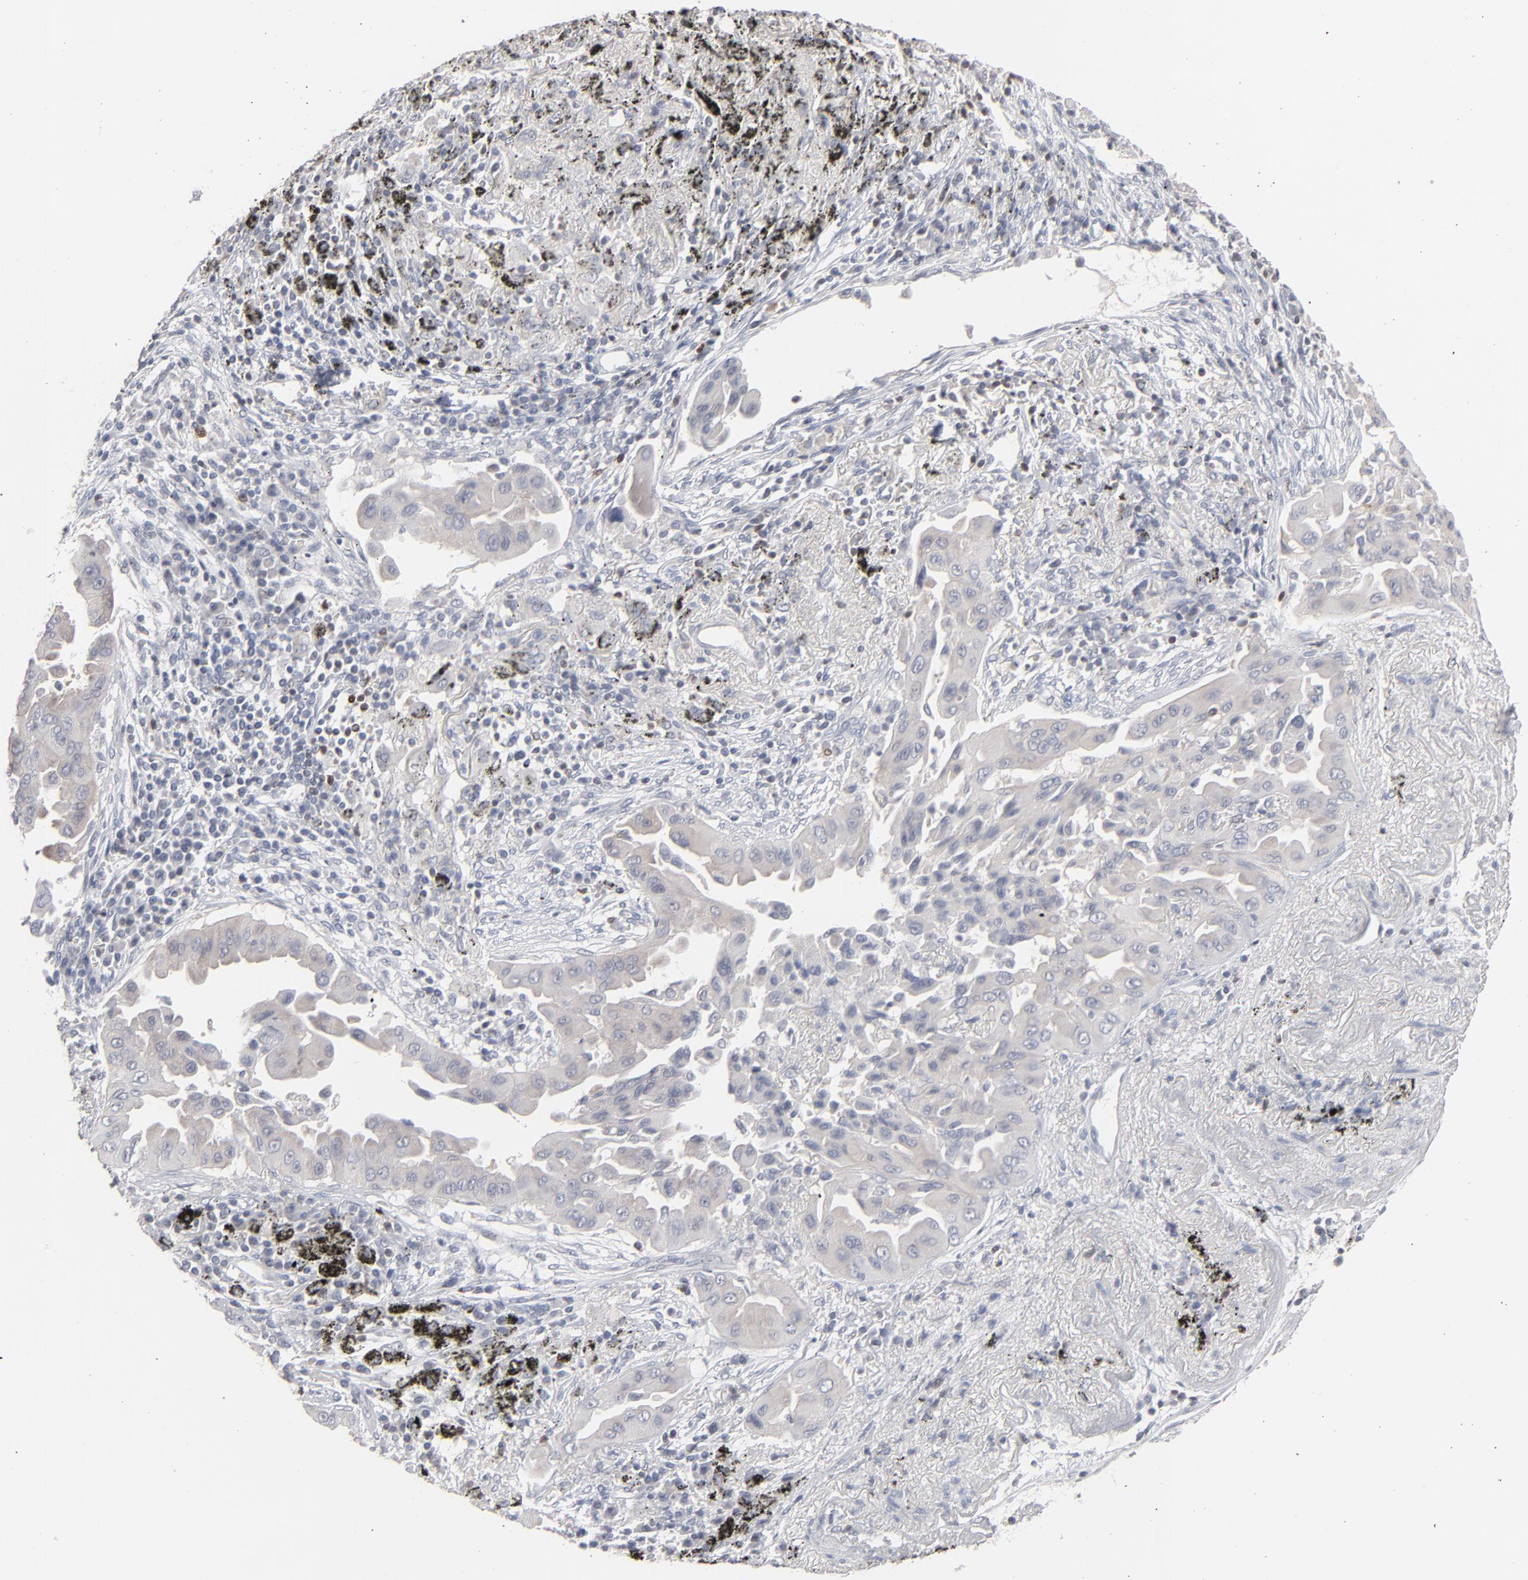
{"staining": {"intensity": "weak", "quantity": ">75%", "location": "cytoplasmic/membranous"}, "tissue": "lung cancer", "cell_type": "Tumor cells", "image_type": "cancer", "snomed": [{"axis": "morphology", "description": "Adenocarcinoma, NOS"}, {"axis": "topography", "description": "Lung"}], "caption": "This micrograph displays adenocarcinoma (lung) stained with immunohistochemistry (IHC) to label a protein in brown. The cytoplasmic/membranous of tumor cells show weak positivity for the protein. Nuclei are counter-stained blue.", "gene": "STAT4", "patient": {"sex": "male", "age": 68}}